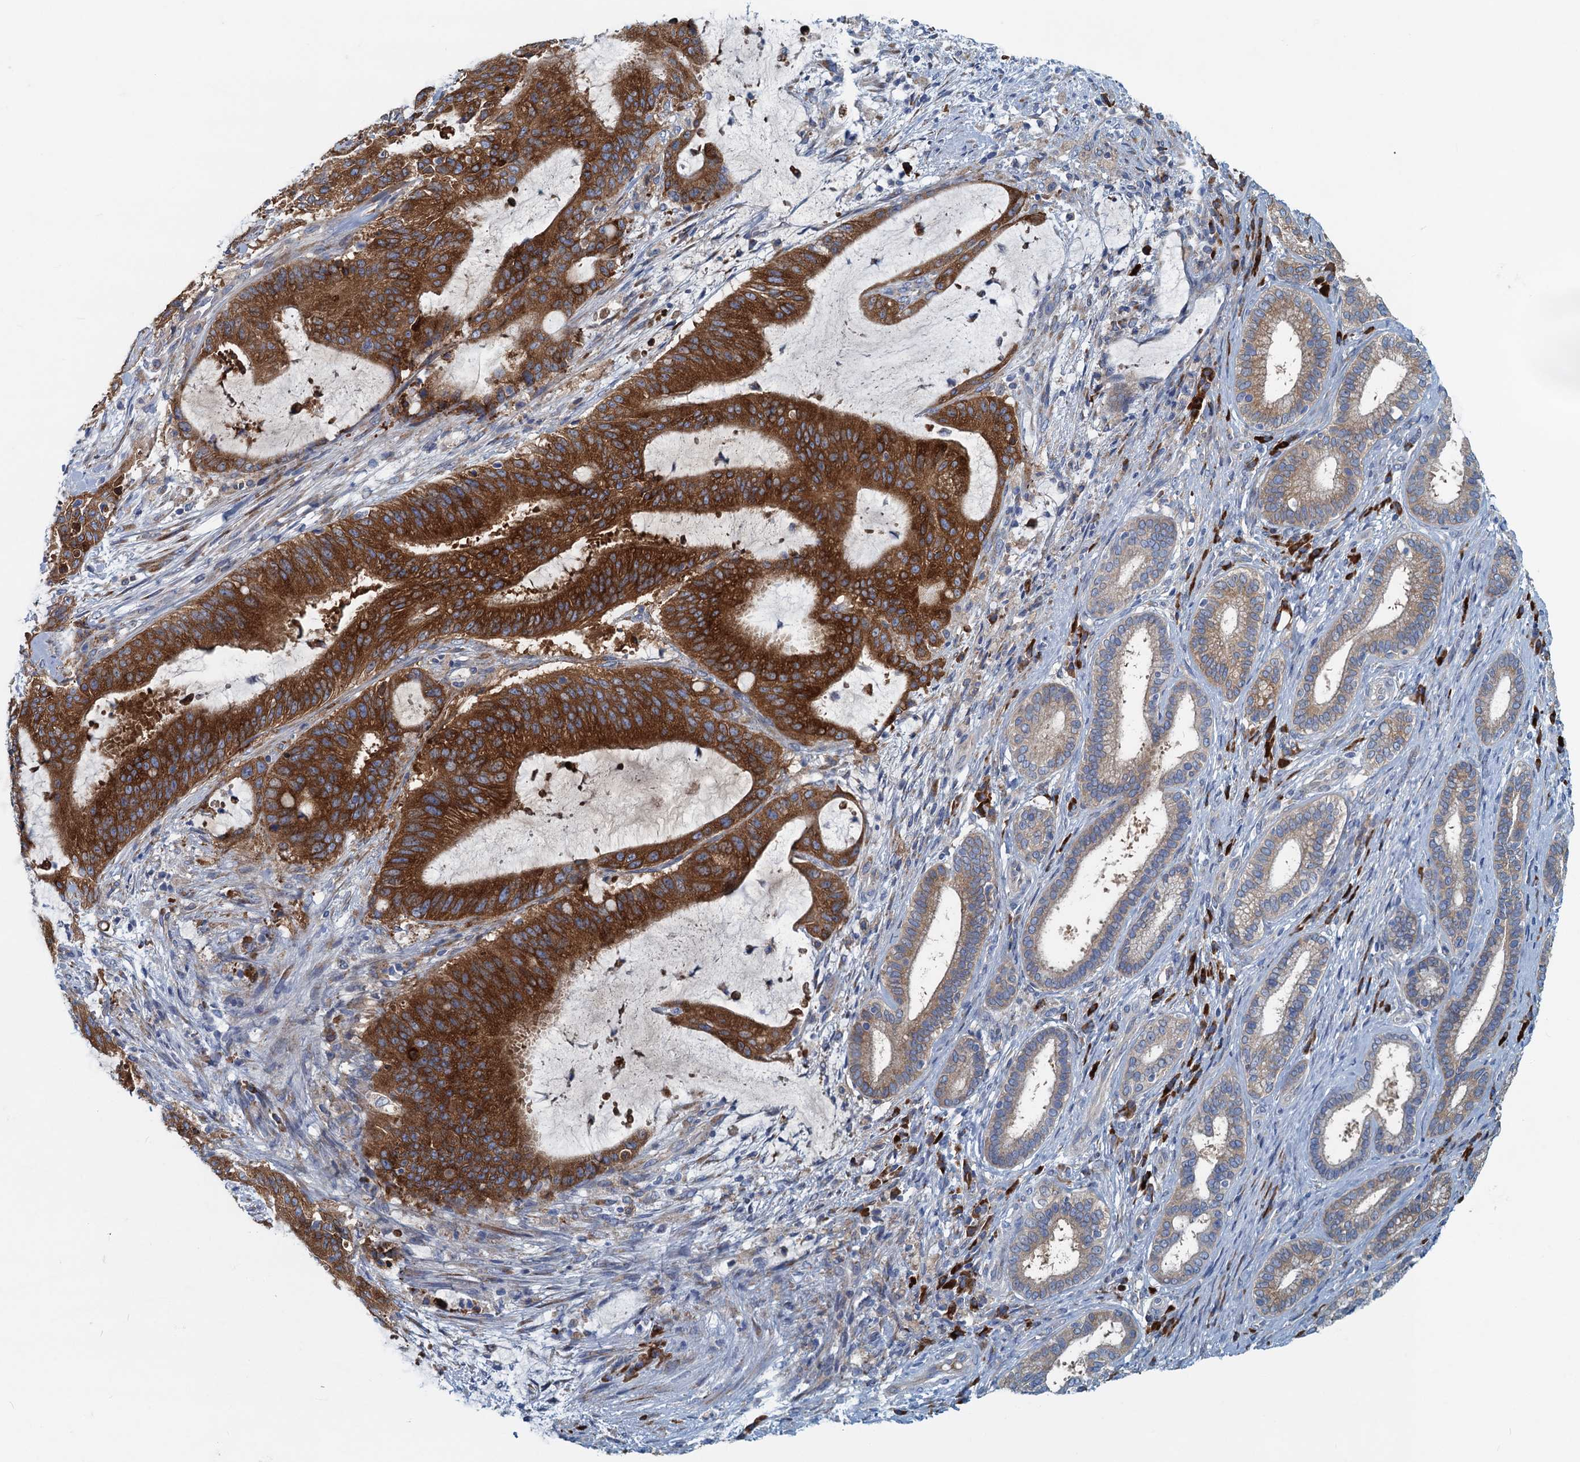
{"staining": {"intensity": "strong", "quantity": ">75%", "location": "cytoplasmic/membranous"}, "tissue": "liver cancer", "cell_type": "Tumor cells", "image_type": "cancer", "snomed": [{"axis": "morphology", "description": "Normal tissue, NOS"}, {"axis": "morphology", "description": "Cholangiocarcinoma"}, {"axis": "topography", "description": "Liver"}, {"axis": "topography", "description": "Peripheral nerve tissue"}], "caption": "Strong cytoplasmic/membranous positivity is appreciated in about >75% of tumor cells in cholangiocarcinoma (liver).", "gene": "MYDGF", "patient": {"sex": "female", "age": 73}}